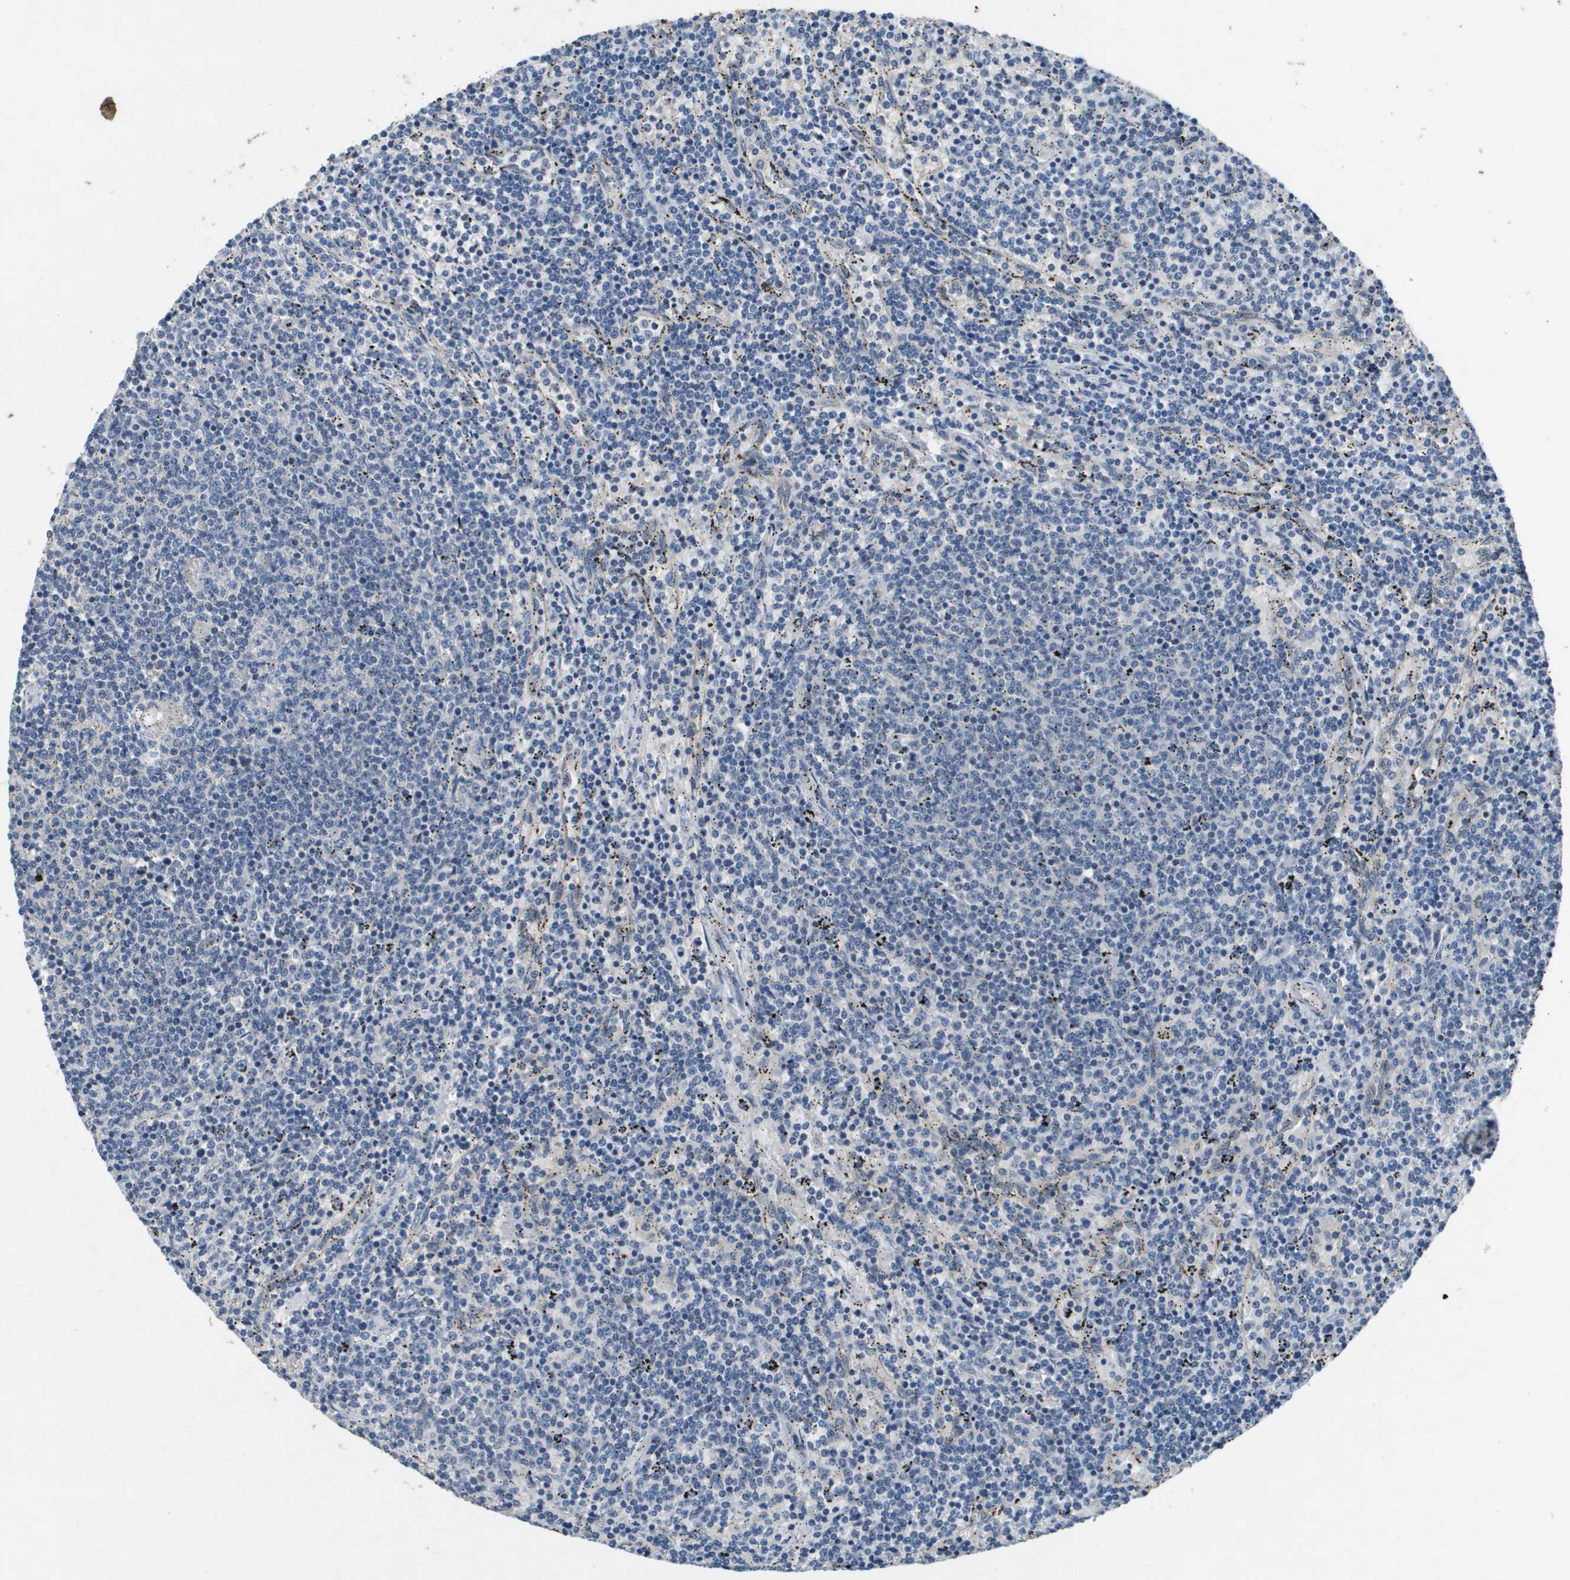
{"staining": {"intensity": "negative", "quantity": "none", "location": "none"}, "tissue": "lymphoma", "cell_type": "Tumor cells", "image_type": "cancer", "snomed": [{"axis": "morphology", "description": "Malignant lymphoma, non-Hodgkin's type, Low grade"}, {"axis": "topography", "description": "Spleen"}], "caption": "The micrograph displays no staining of tumor cells in lymphoma. (IHC, brightfield microscopy, high magnification).", "gene": "PGAP3", "patient": {"sex": "female", "age": 50}}